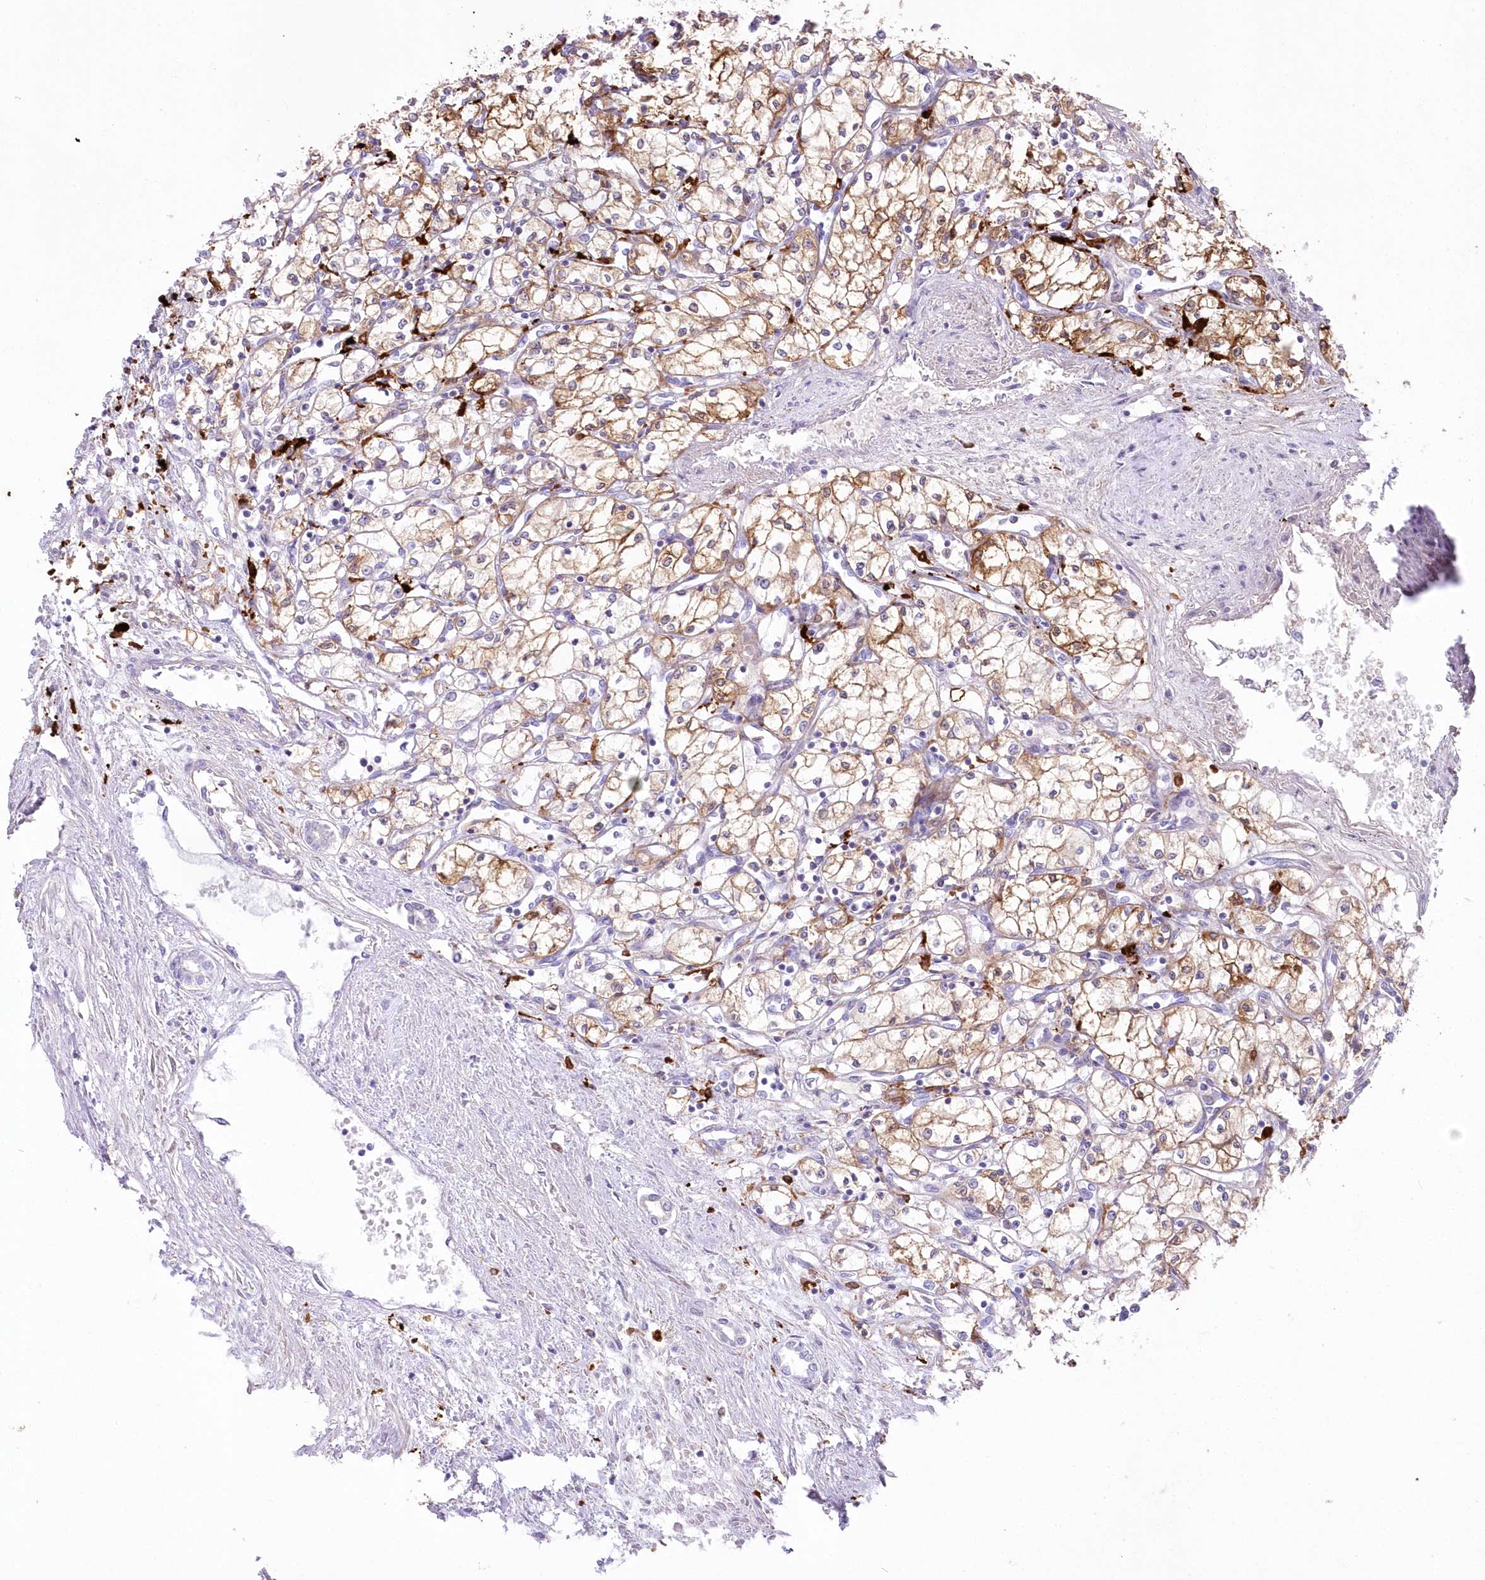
{"staining": {"intensity": "moderate", "quantity": ">75%", "location": "cytoplasmic/membranous"}, "tissue": "renal cancer", "cell_type": "Tumor cells", "image_type": "cancer", "snomed": [{"axis": "morphology", "description": "Adenocarcinoma, NOS"}, {"axis": "topography", "description": "Kidney"}], "caption": "A medium amount of moderate cytoplasmic/membranous positivity is seen in approximately >75% of tumor cells in adenocarcinoma (renal) tissue.", "gene": "DNAJC19", "patient": {"sex": "male", "age": 59}}